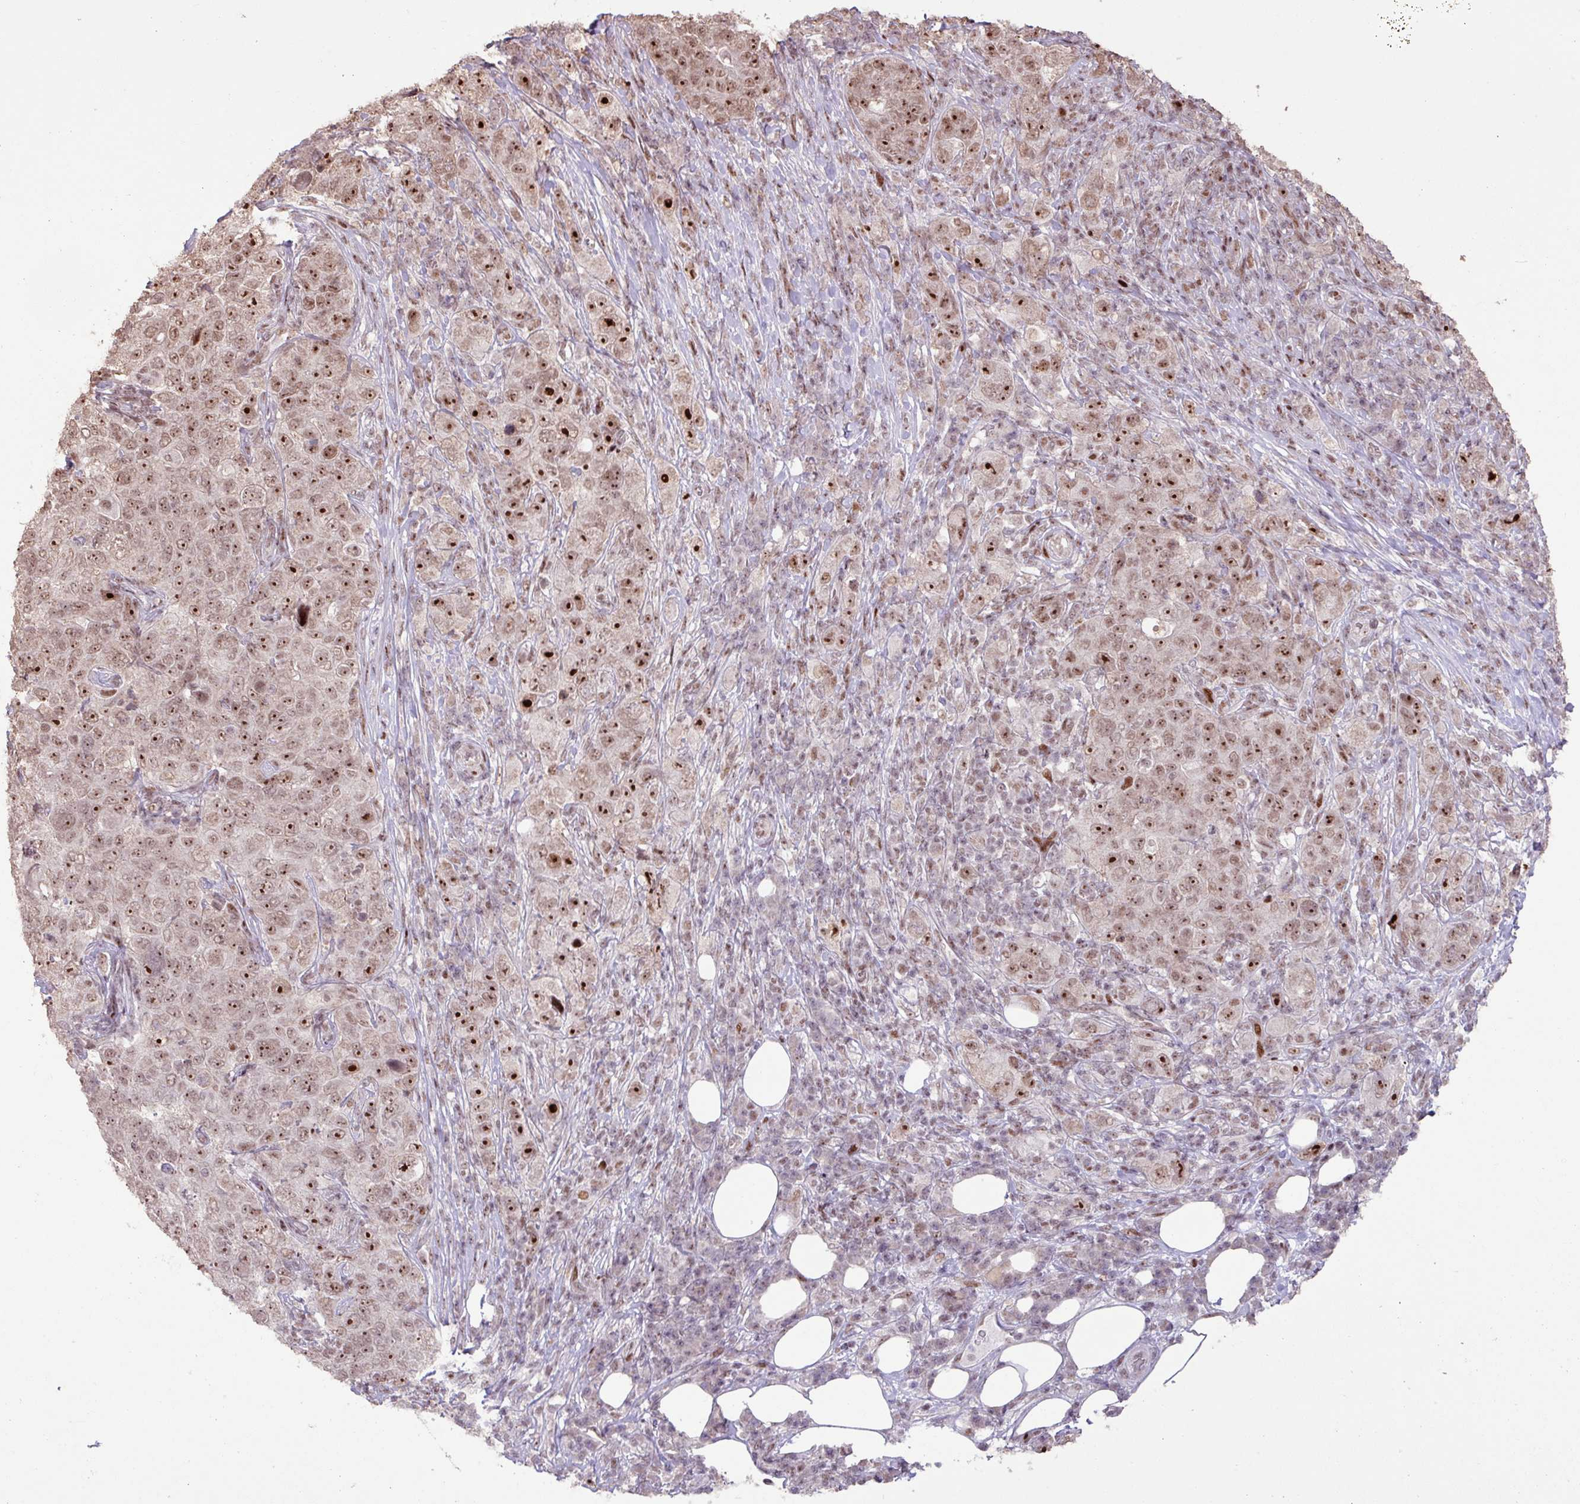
{"staining": {"intensity": "strong", "quantity": ">75%", "location": "nuclear"}, "tissue": "pancreatic cancer", "cell_type": "Tumor cells", "image_type": "cancer", "snomed": [{"axis": "morphology", "description": "Adenocarcinoma, NOS"}, {"axis": "topography", "description": "Pancreas"}], "caption": "Pancreatic adenocarcinoma was stained to show a protein in brown. There is high levels of strong nuclear staining in about >75% of tumor cells.", "gene": "ZNF709", "patient": {"sex": "male", "age": 68}}